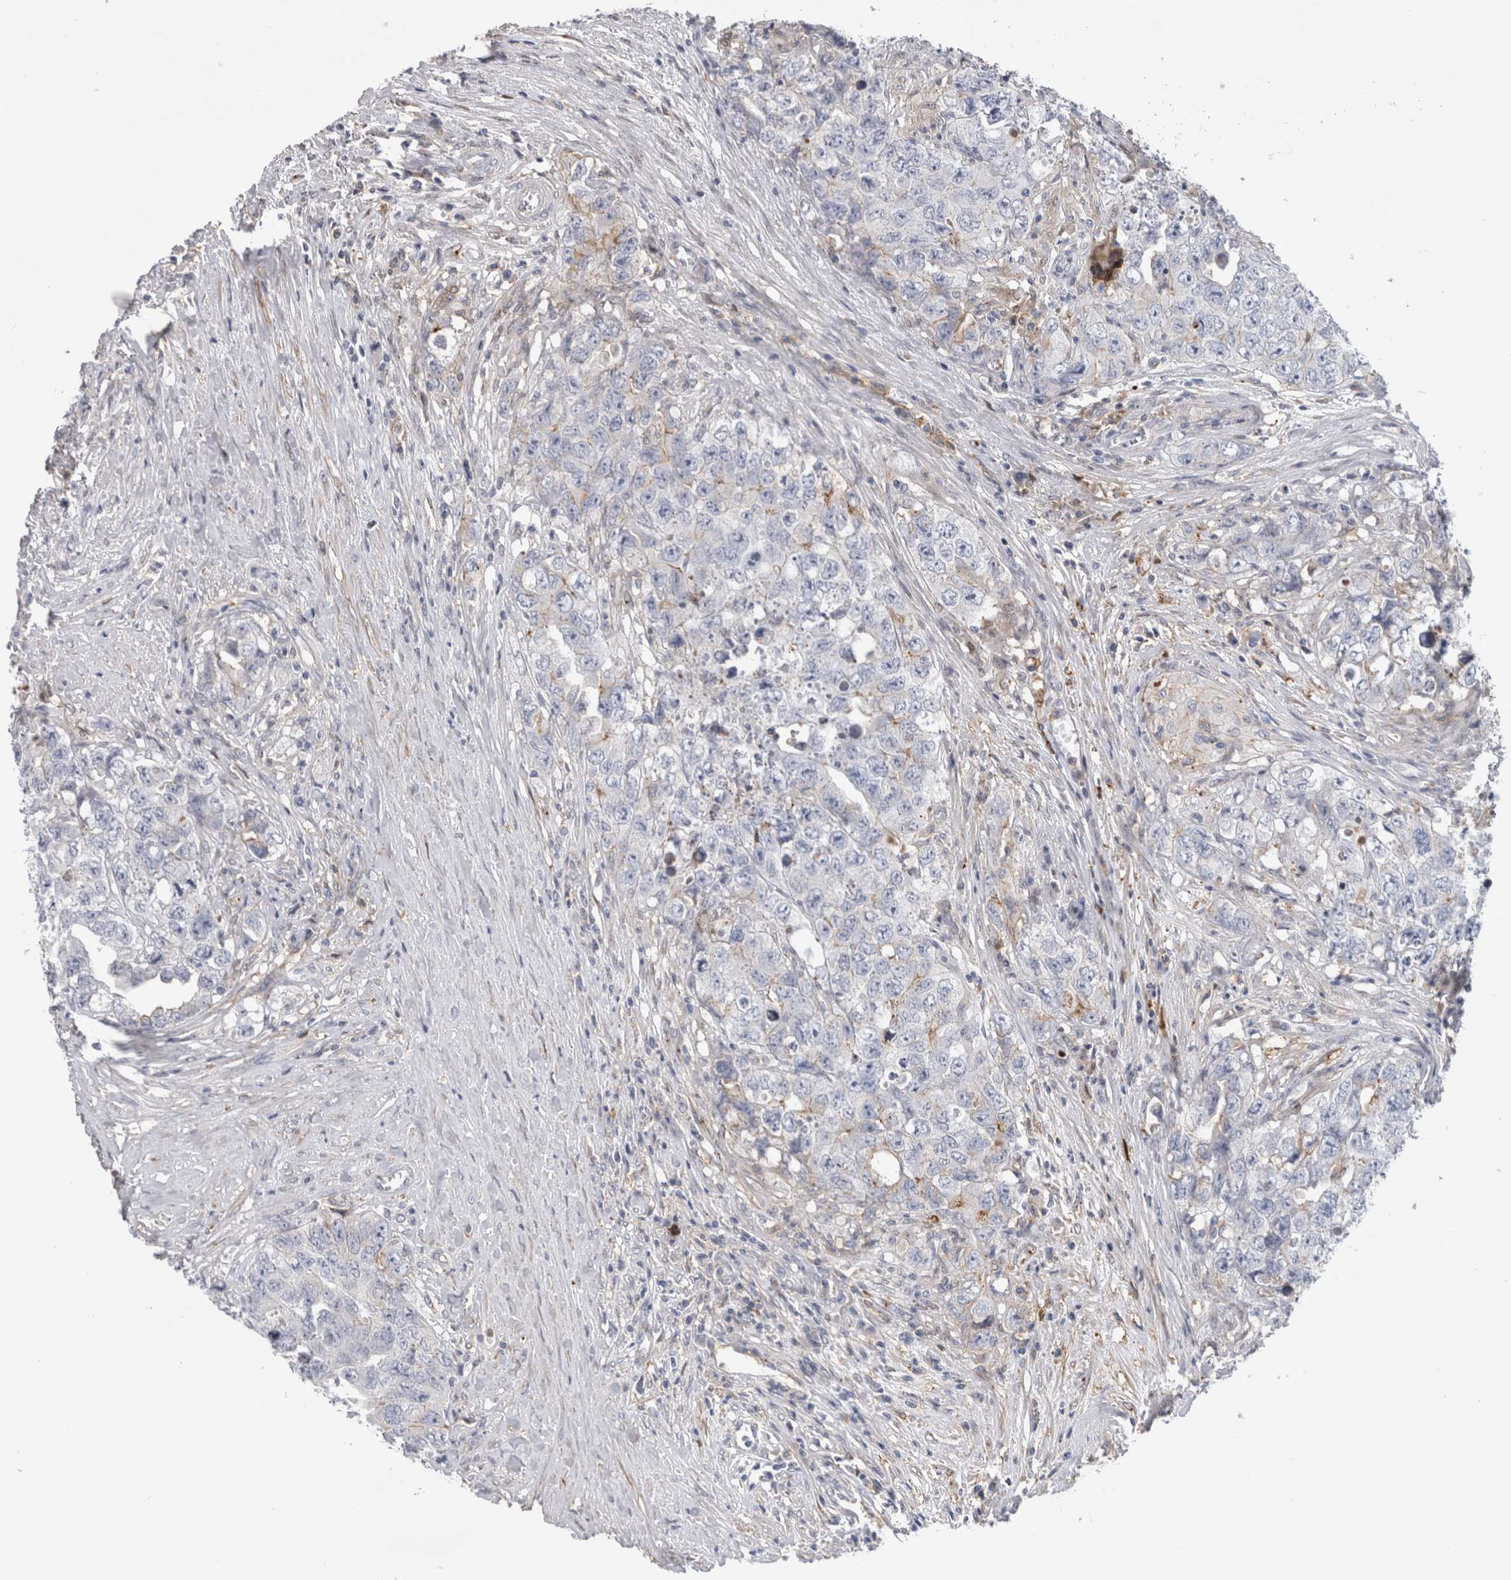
{"staining": {"intensity": "negative", "quantity": "none", "location": "none"}, "tissue": "testis cancer", "cell_type": "Tumor cells", "image_type": "cancer", "snomed": [{"axis": "morphology", "description": "Seminoma, NOS"}, {"axis": "morphology", "description": "Carcinoma, Embryonal, NOS"}, {"axis": "topography", "description": "Testis"}], "caption": "Tumor cells are negative for protein expression in human testis cancer.", "gene": "DNAJC24", "patient": {"sex": "male", "age": 43}}